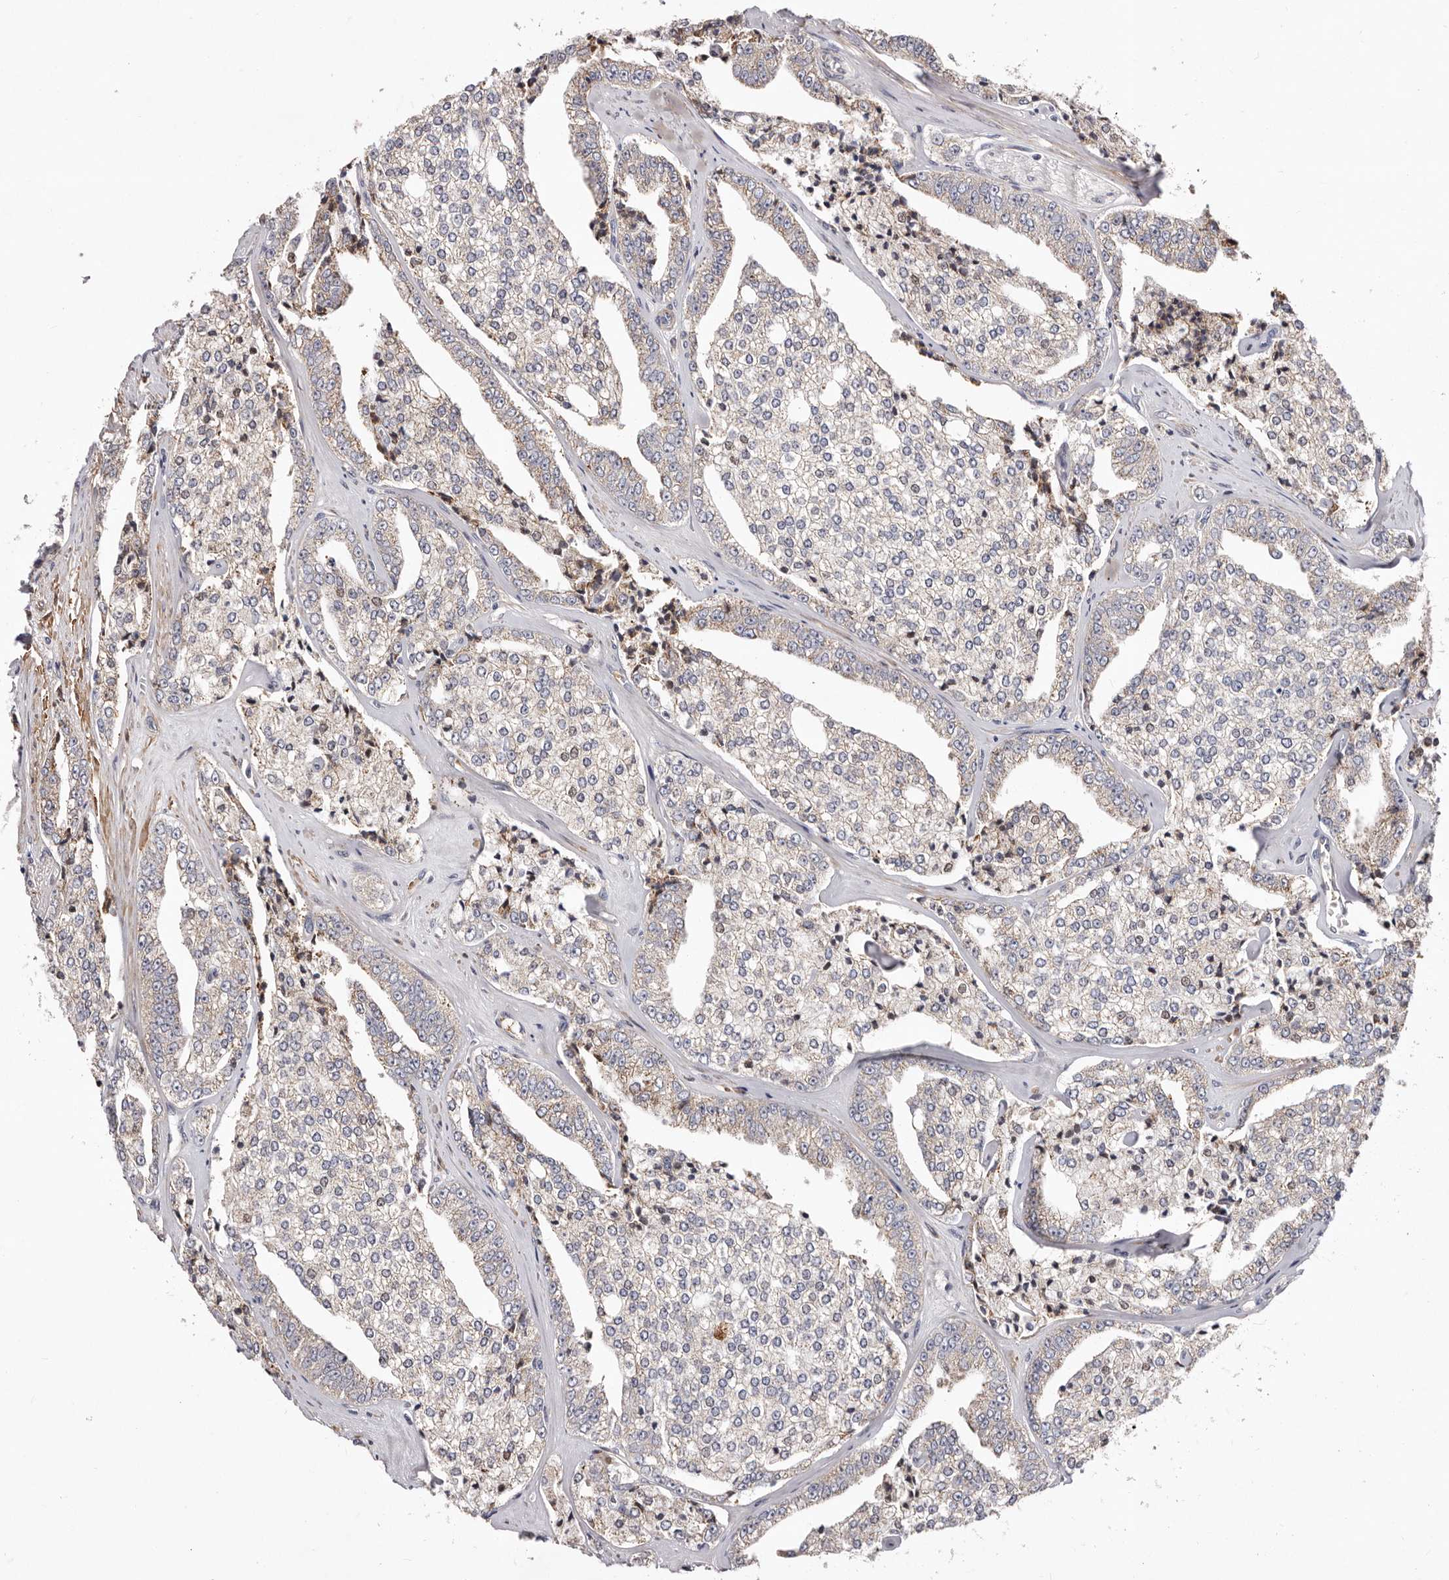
{"staining": {"intensity": "weak", "quantity": "<25%", "location": "cytoplasmic/membranous"}, "tissue": "prostate cancer", "cell_type": "Tumor cells", "image_type": "cancer", "snomed": [{"axis": "morphology", "description": "Adenocarcinoma, High grade"}, {"axis": "topography", "description": "Prostate"}], "caption": "This is an immunohistochemistry (IHC) micrograph of human prostate cancer (high-grade adenocarcinoma). There is no positivity in tumor cells.", "gene": "NUBPL", "patient": {"sex": "male", "age": 71}}